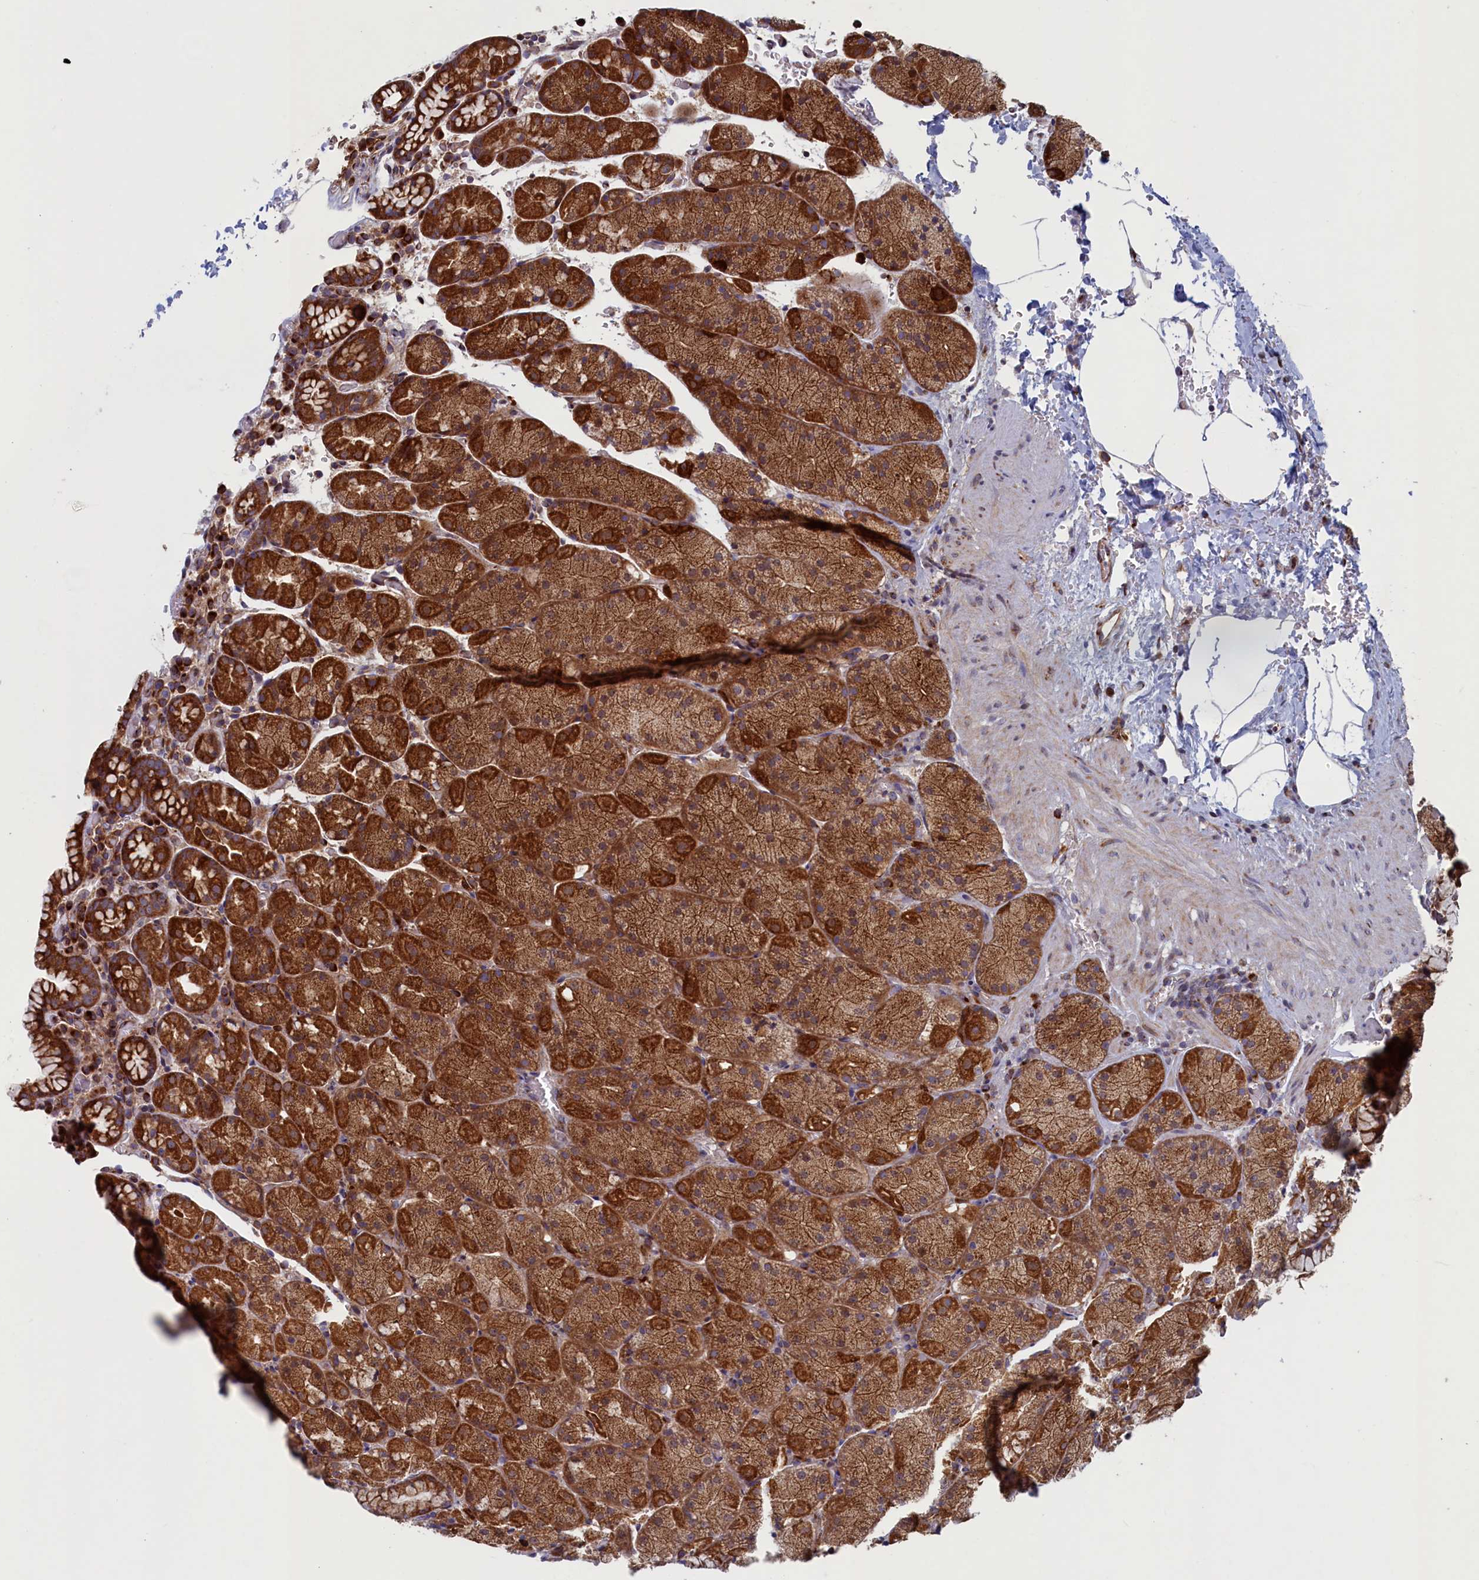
{"staining": {"intensity": "strong", "quantity": ">75%", "location": "cytoplasmic/membranous"}, "tissue": "stomach", "cell_type": "Glandular cells", "image_type": "normal", "snomed": [{"axis": "morphology", "description": "Normal tissue, NOS"}, {"axis": "topography", "description": "Stomach, upper"}, {"axis": "topography", "description": "Stomach, lower"}], "caption": "Immunohistochemistry image of unremarkable stomach: stomach stained using IHC demonstrates high levels of strong protein expression localized specifically in the cytoplasmic/membranous of glandular cells, appearing as a cytoplasmic/membranous brown color.", "gene": "MTFMT", "patient": {"sex": "male", "age": 80}}